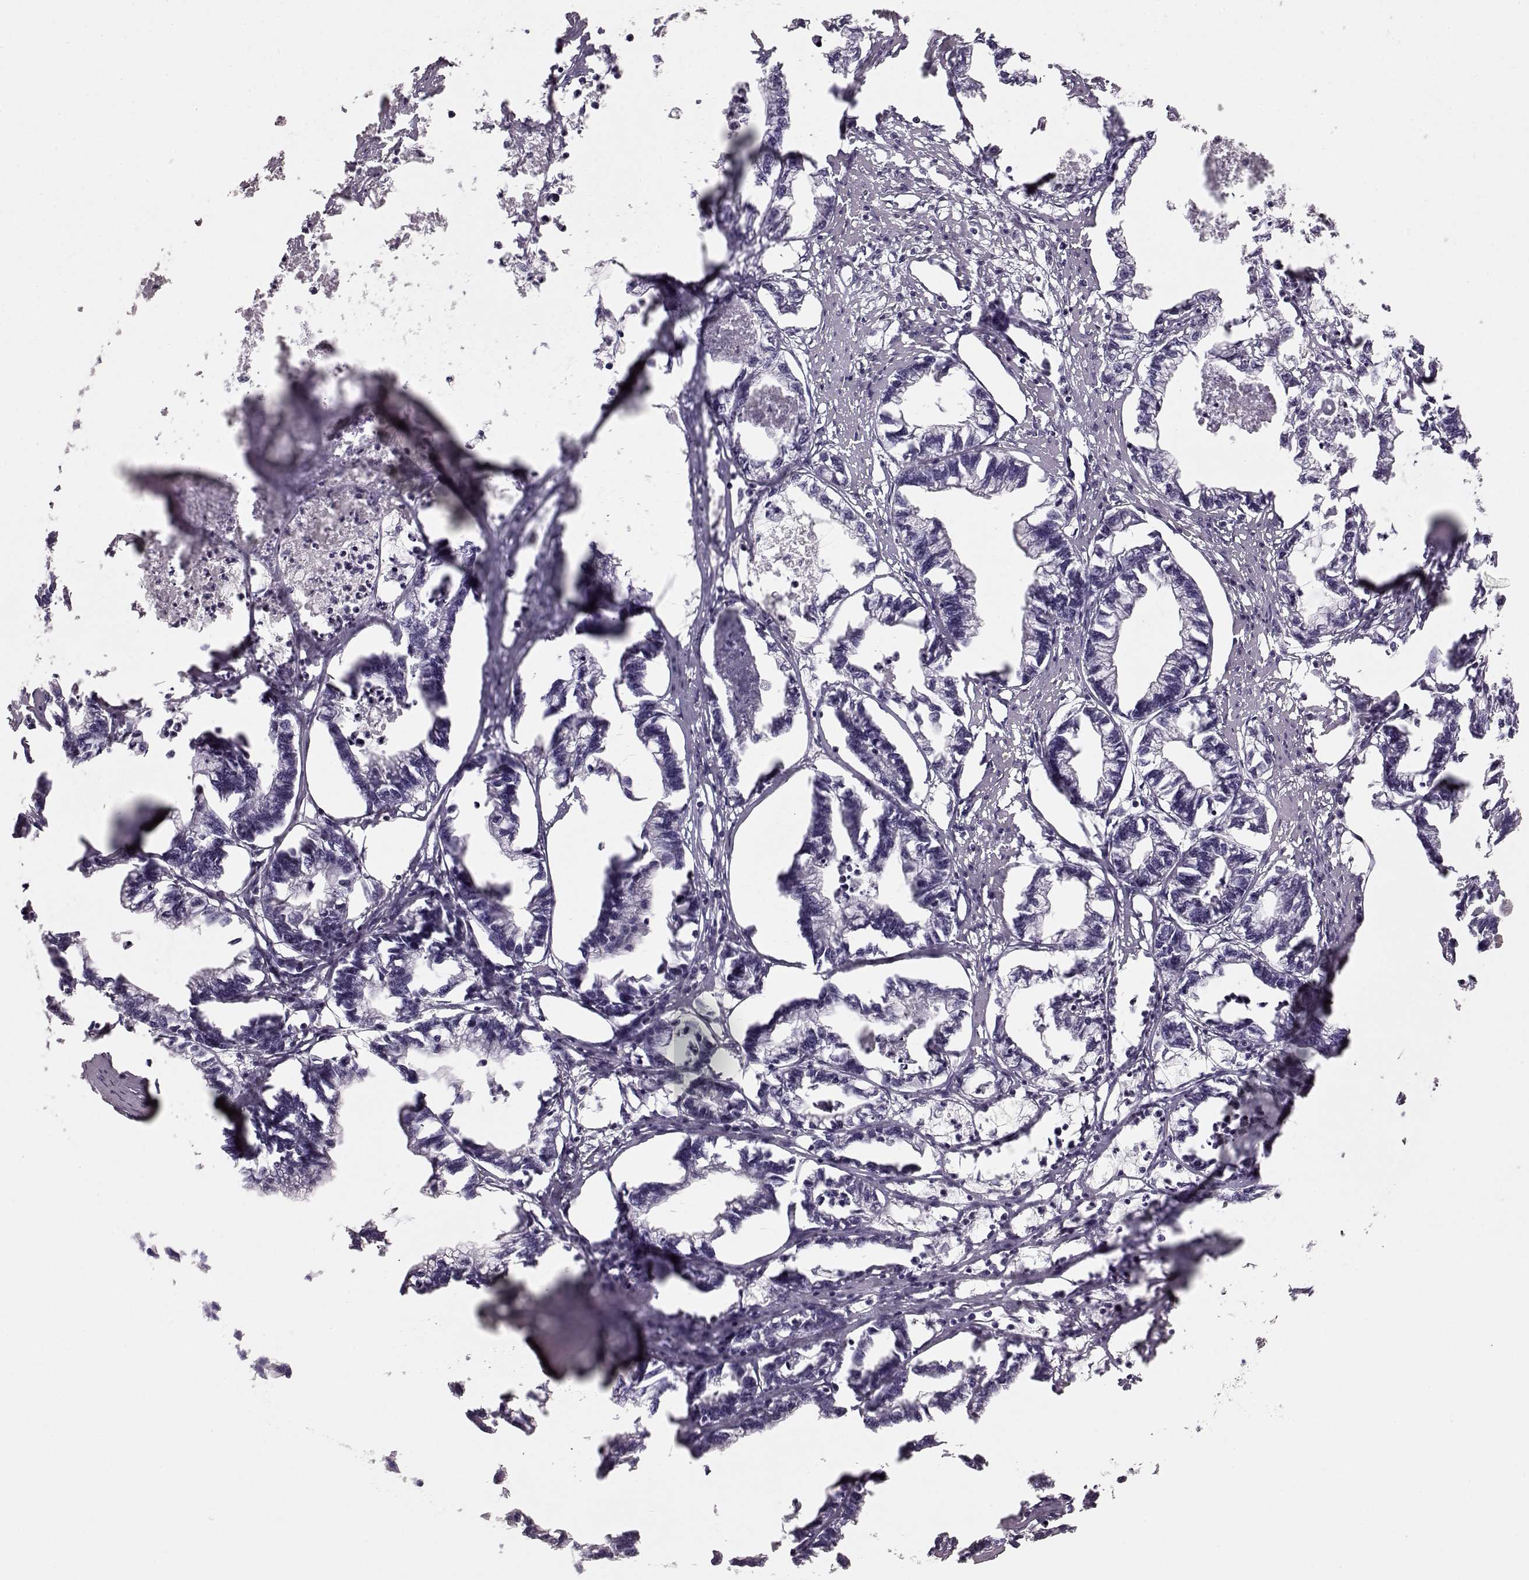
{"staining": {"intensity": "negative", "quantity": "none", "location": "none"}, "tissue": "stomach cancer", "cell_type": "Tumor cells", "image_type": "cancer", "snomed": [{"axis": "morphology", "description": "Adenocarcinoma, NOS"}, {"axis": "topography", "description": "Stomach"}], "caption": "Image shows no protein staining in tumor cells of adenocarcinoma (stomach) tissue.", "gene": "ELOVL5", "patient": {"sex": "male", "age": 83}}